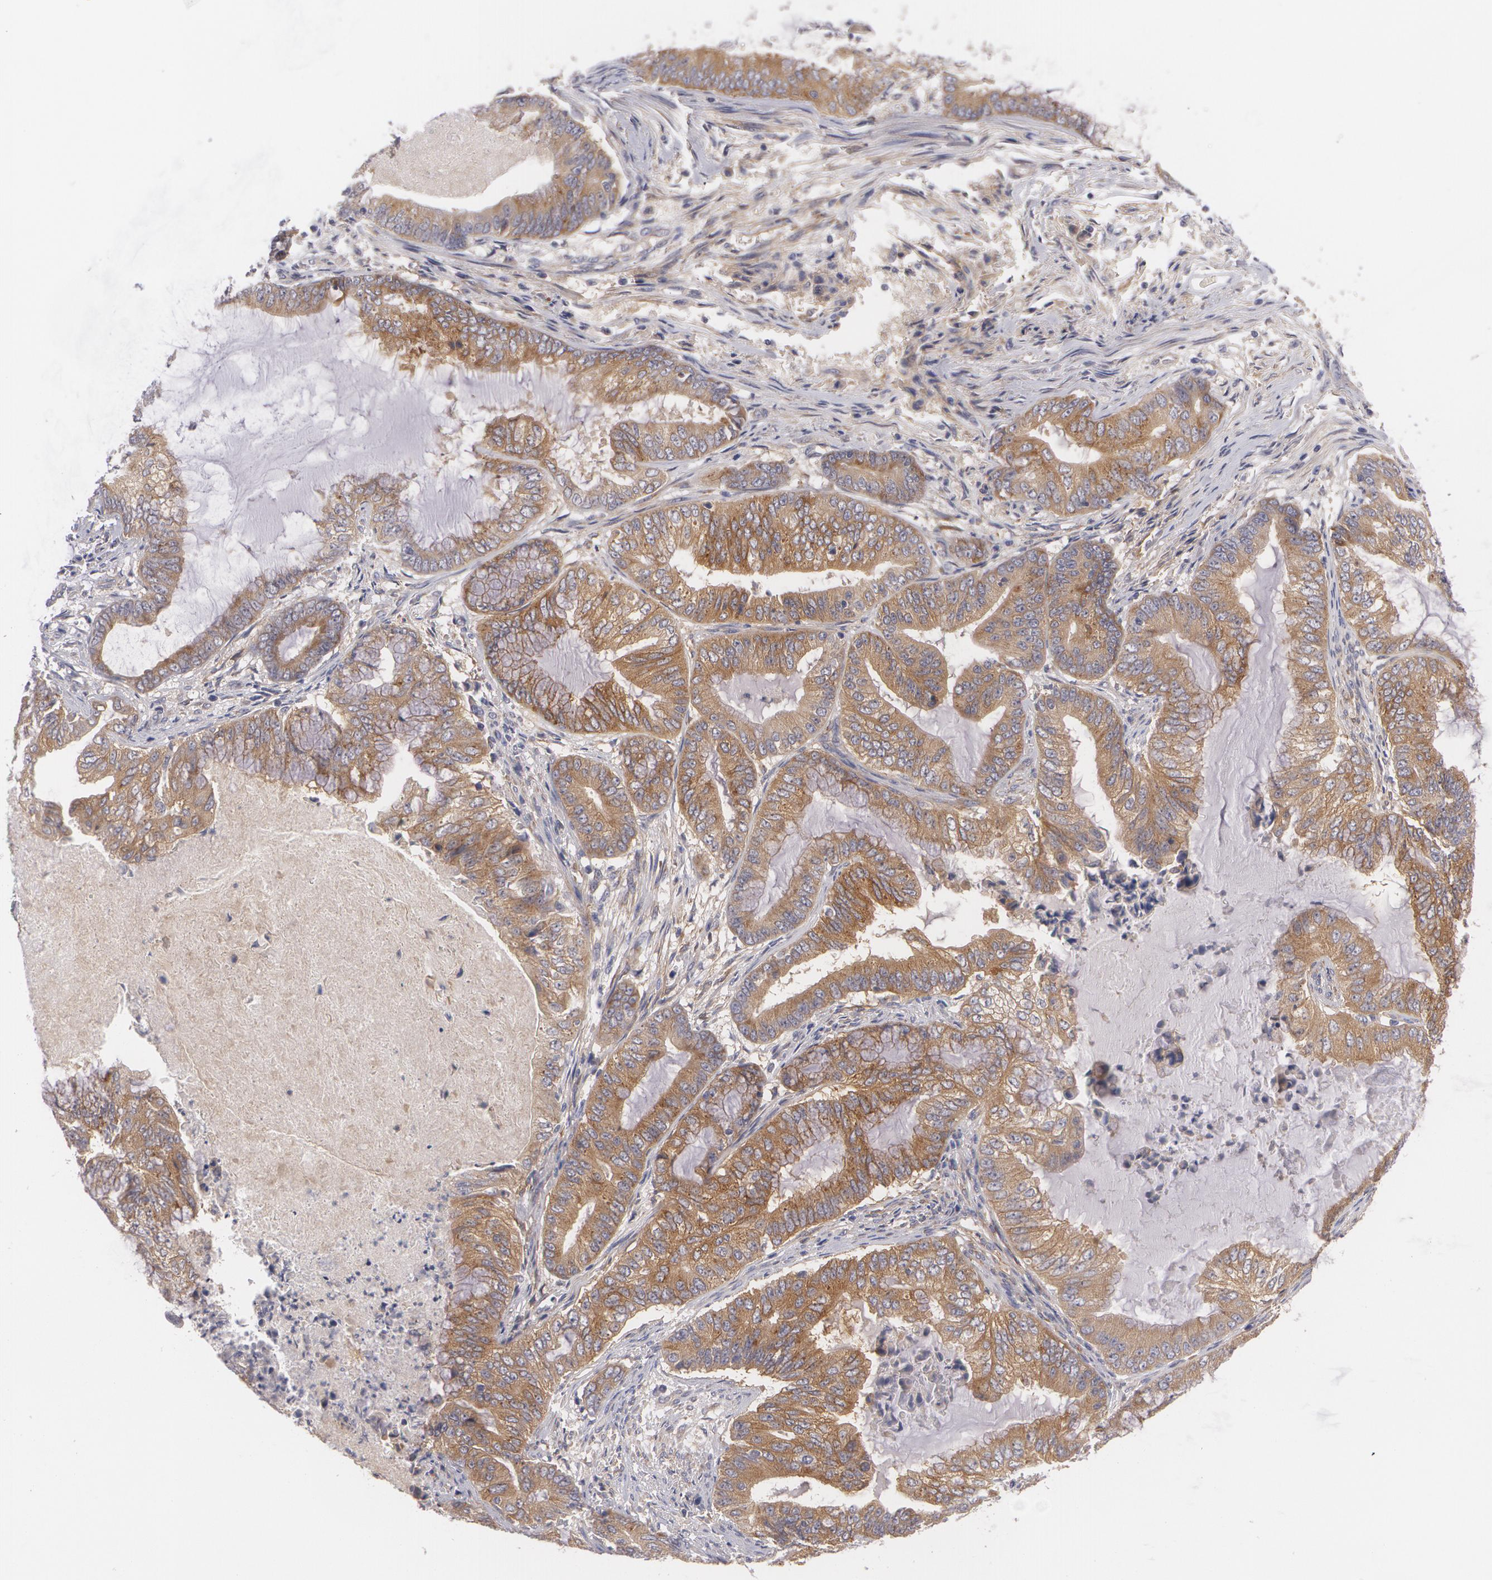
{"staining": {"intensity": "strong", "quantity": ">75%", "location": "cytoplasmic/membranous"}, "tissue": "endometrial cancer", "cell_type": "Tumor cells", "image_type": "cancer", "snomed": [{"axis": "morphology", "description": "Adenocarcinoma, NOS"}, {"axis": "topography", "description": "Endometrium"}], "caption": "About >75% of tumor cells in human adenocarcinoma (endometrial) demonstrate strong cytoplasmic/membranous protein positivity as visualized by brown immunohistochemical staining.", "gene": "CASK", "patient": {"sex": "female", "age": 63}}